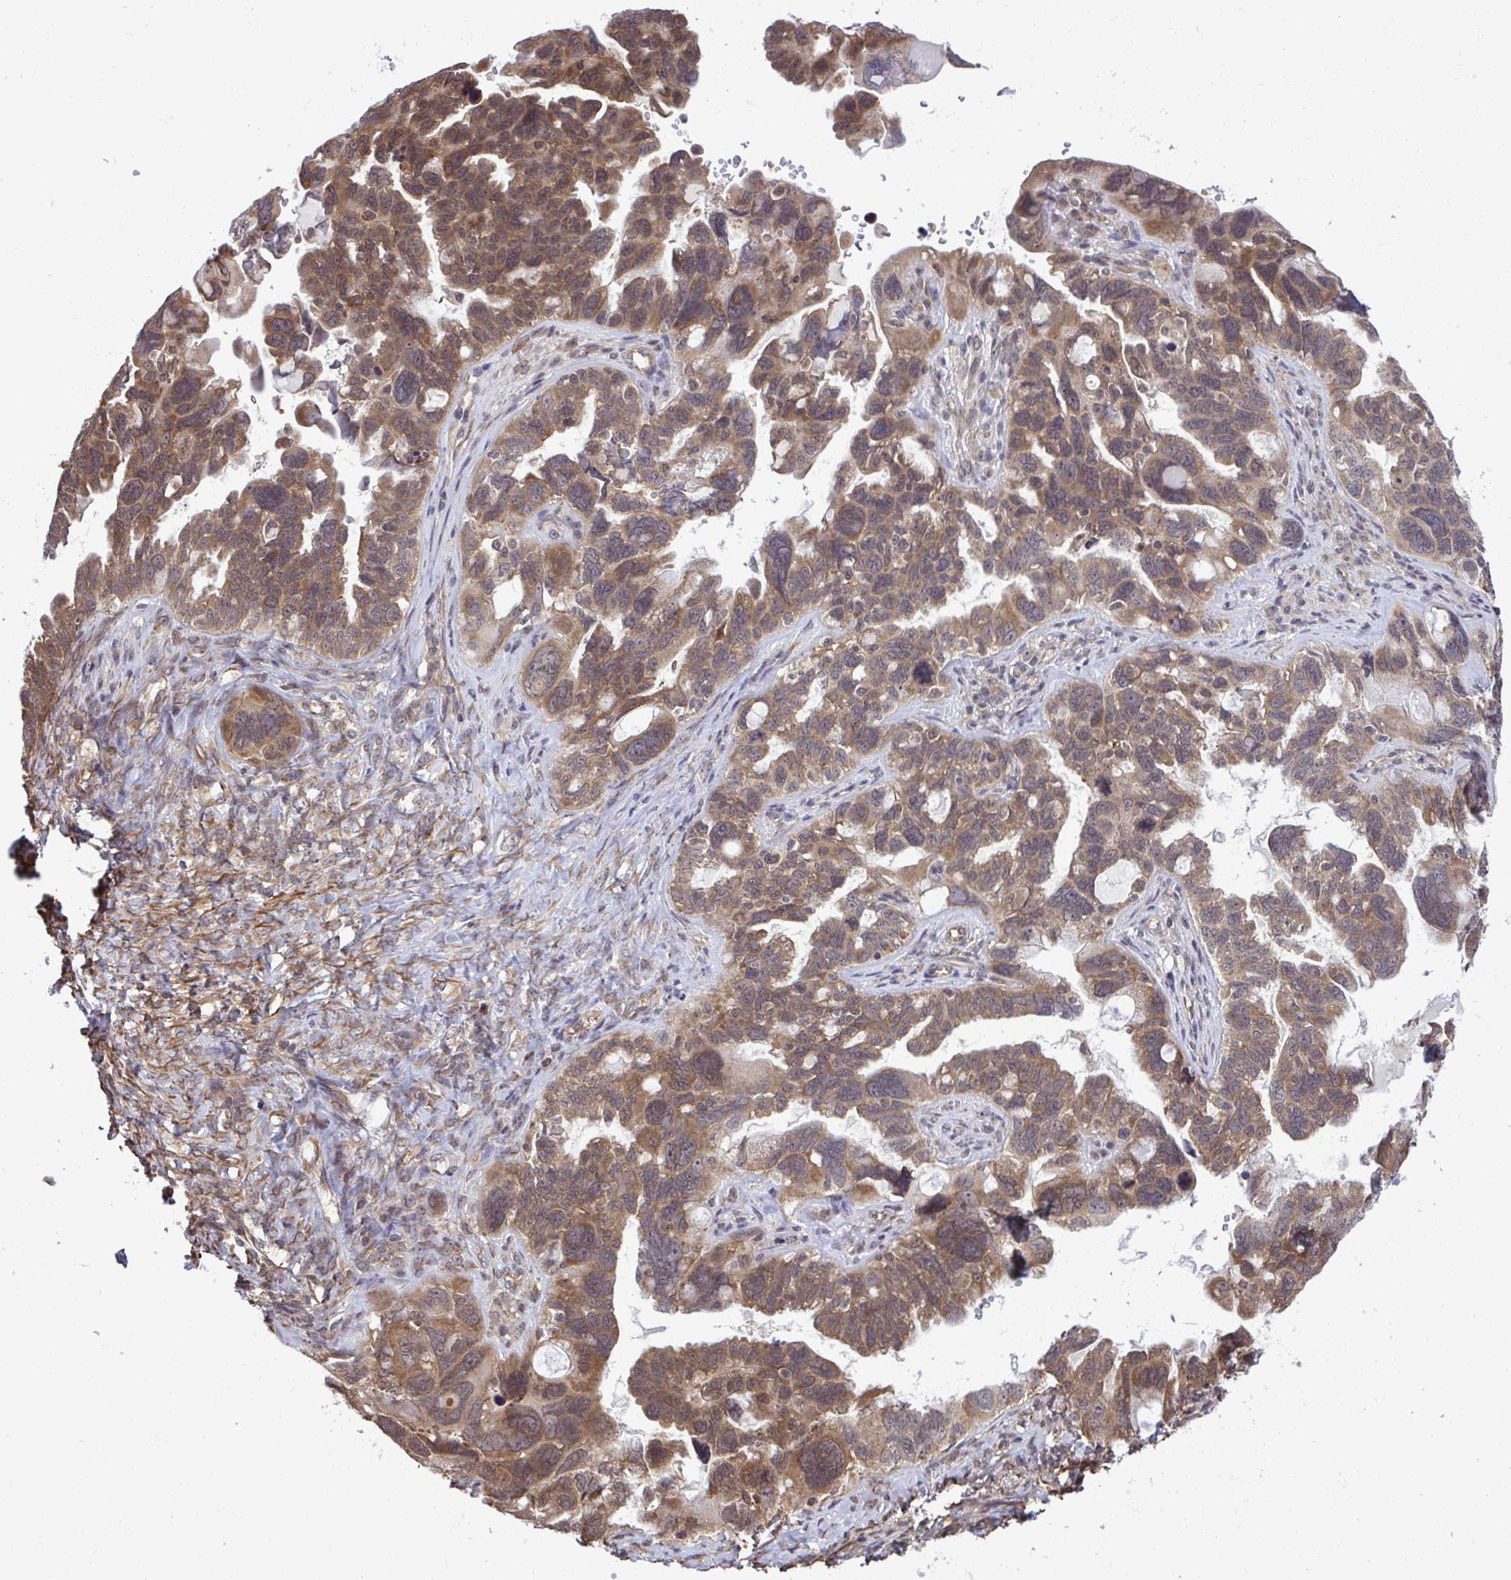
{"staining": {"intensity": "moderate", "quantity": ">75%", "location": "cytoplasmic/membranous,nuclear"}, "tissue": "ovarian cancer", "cell_type": "Tumor cells", "image_type": "cancer", "snomed": [{"axis": "morphology", "description": "Cystadenocarcinoma, serous, NOS"}, {"axis": "topography", "description": "Ovary"}], "caption": "A high-resolution photomicrograph shows immunohistochemistry (IHC) staining of ovarian cancer, which exhibits moderate cytoplasmic/membranous and nuclear staining in approximately >75% of tumor cells.", "gene": "RPS15", "patient": {"sex": "female", "age": 60}}